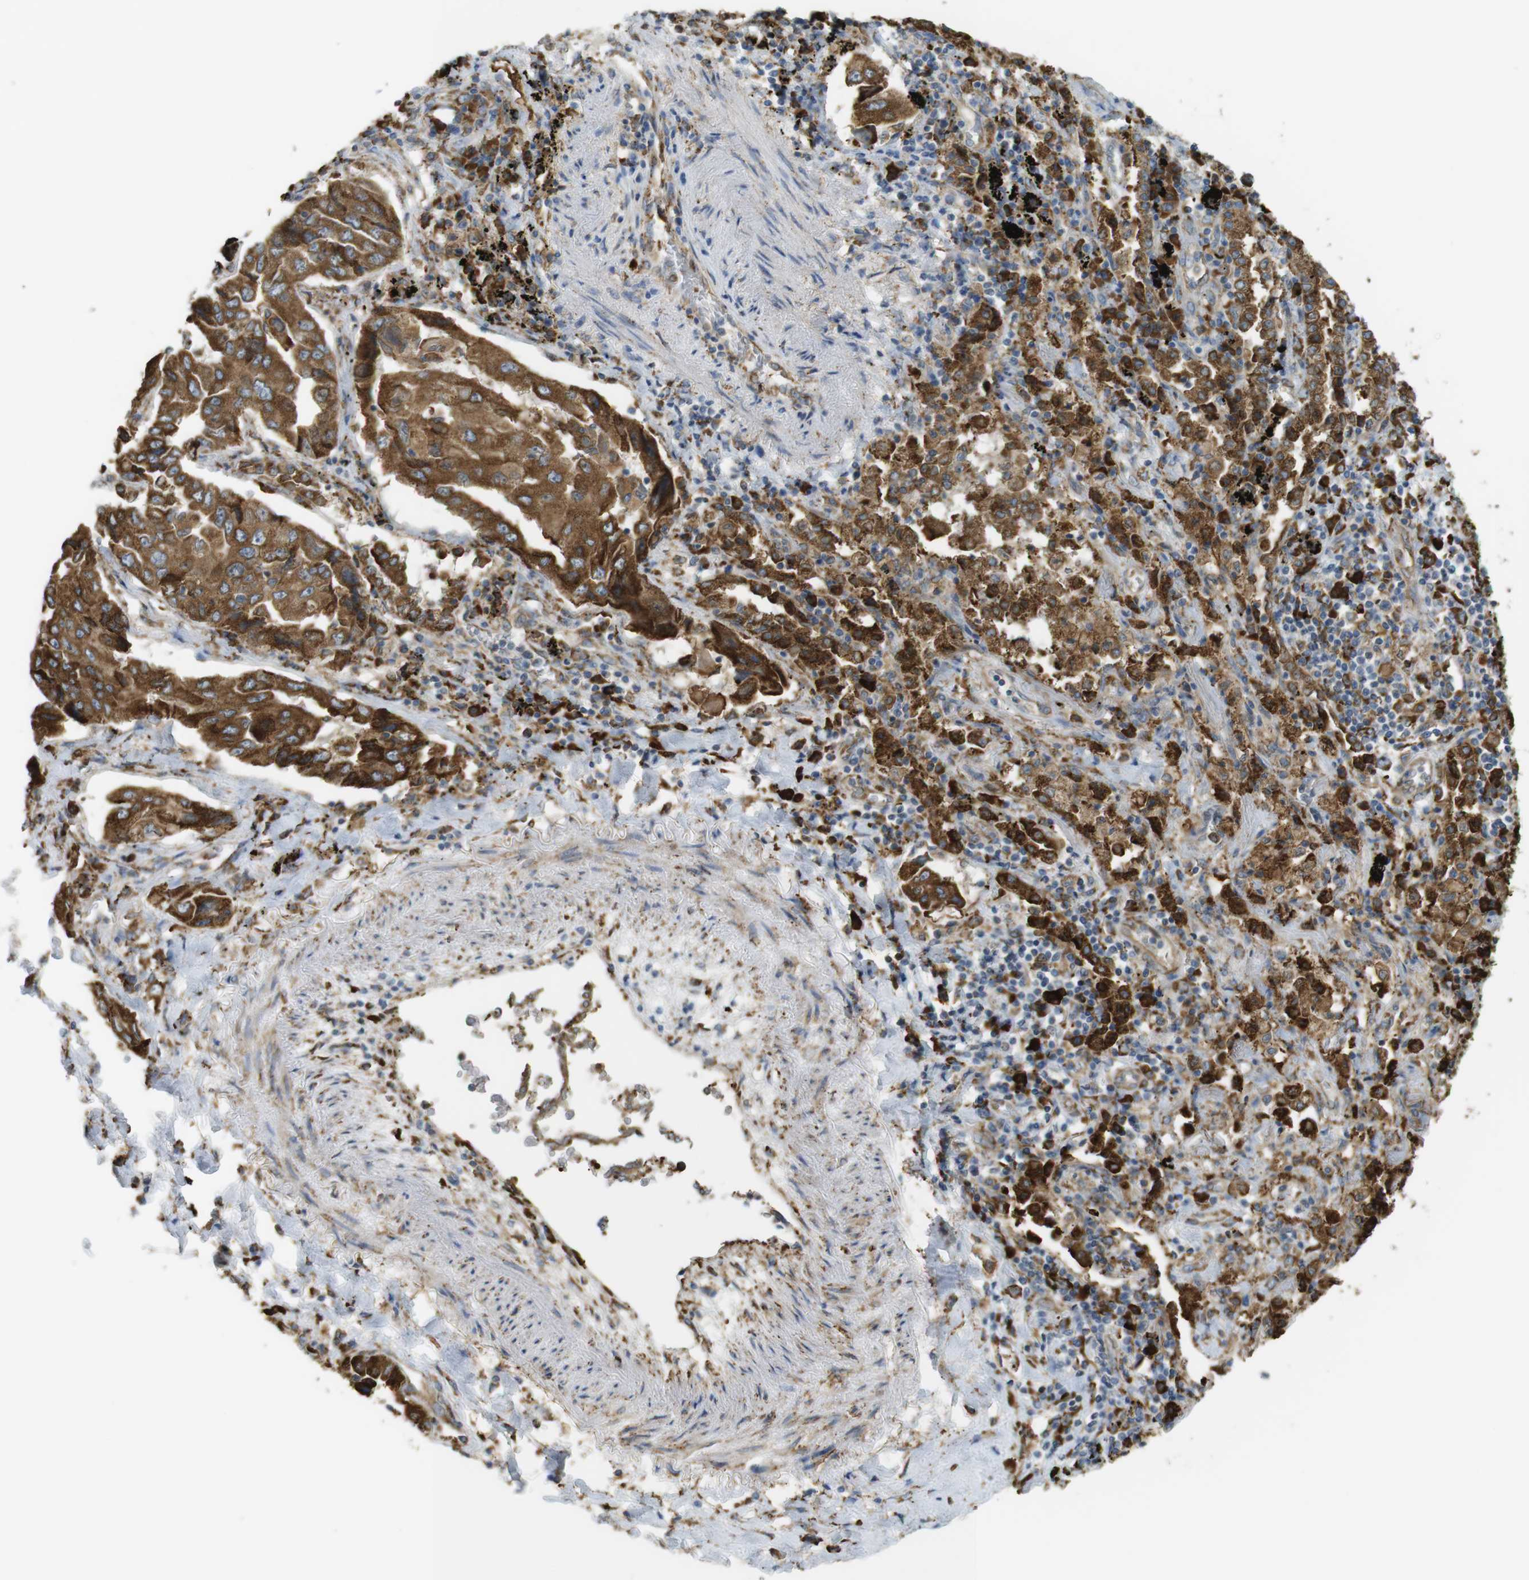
{"staining": {"intensity": "moderate", "quantity": ">75%", "location": "cytoplasmic/membranous"}, "tissue": "lung cancer", "cell_type": "Tumor cells", "image_type": "cancer", "snomed": [{"axis": "morphology", "description": "Adenocarcinoma, NOS"}, {"axis": "topography", "description": "Lung"}], "caption": "Immunohistochemical staining of human lung cancer (adenocarcinoma) shows medium levels of moderate cytoplasmic/membranous protein expression in about >75% of tumor cells.", "gene": "MBOAT2", "patient": {"sex": "female", "age": 65}}